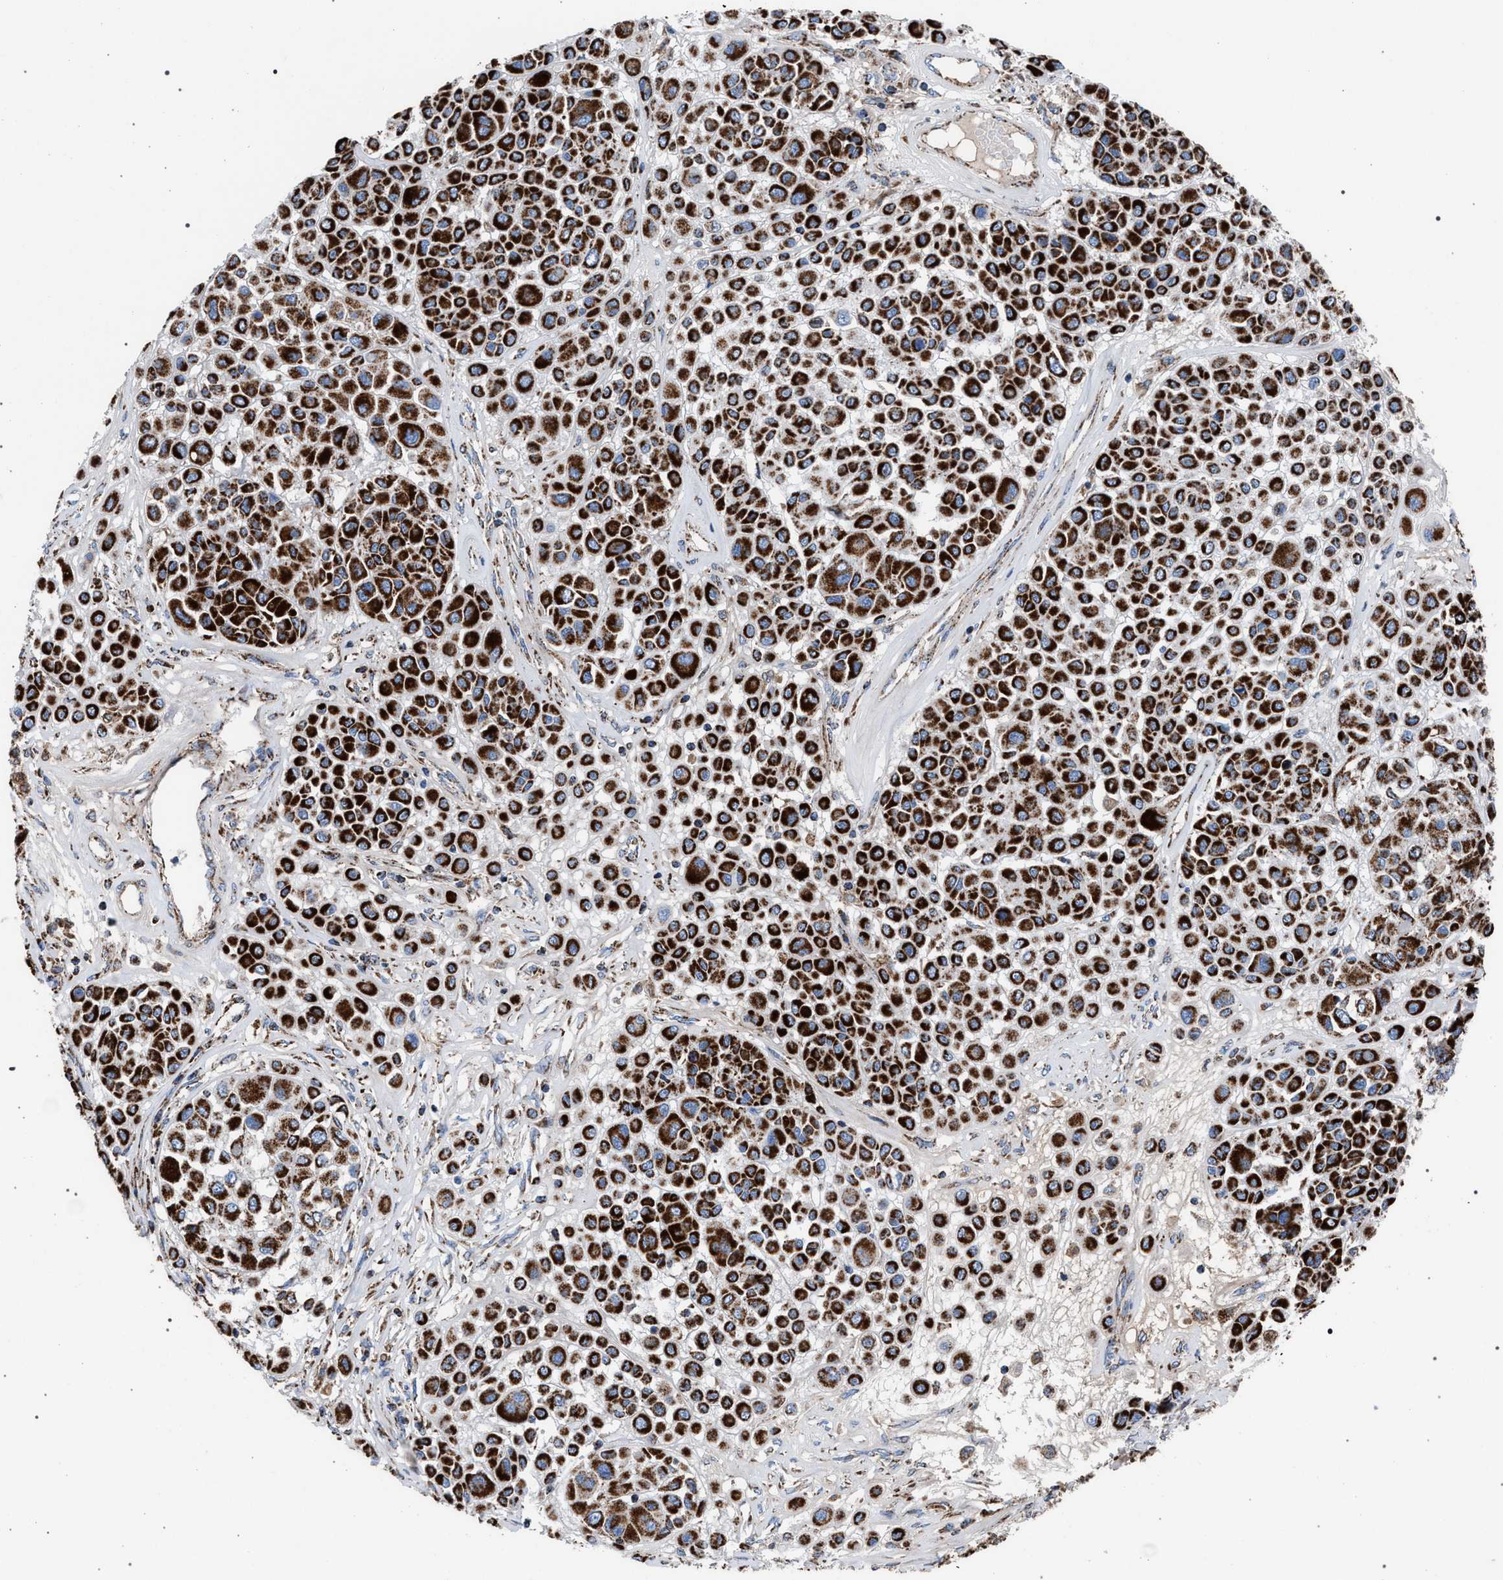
{"staining": {"intensity": "strong", "quantity": ">75%", "location": "cytoplasmic/membranous"}, "tissue": "melanoma", "cell_type": "Tumor cells", "image_type": "cancer", "snomed": [{"axis": "morphology", "description": "Malignant melanoma, Metastatic site"}, {"axis": "topography", "description": "Soft tissue"}], "caption": "Immunohistochemistry image of melanoma stained for a protein (brown), which shows high levels of strong cytoplasmic/membranous expression in approximately >75% of tumor cells.", "gene": "VPS13A", "patient": {"sex": "male", "age": 41}}